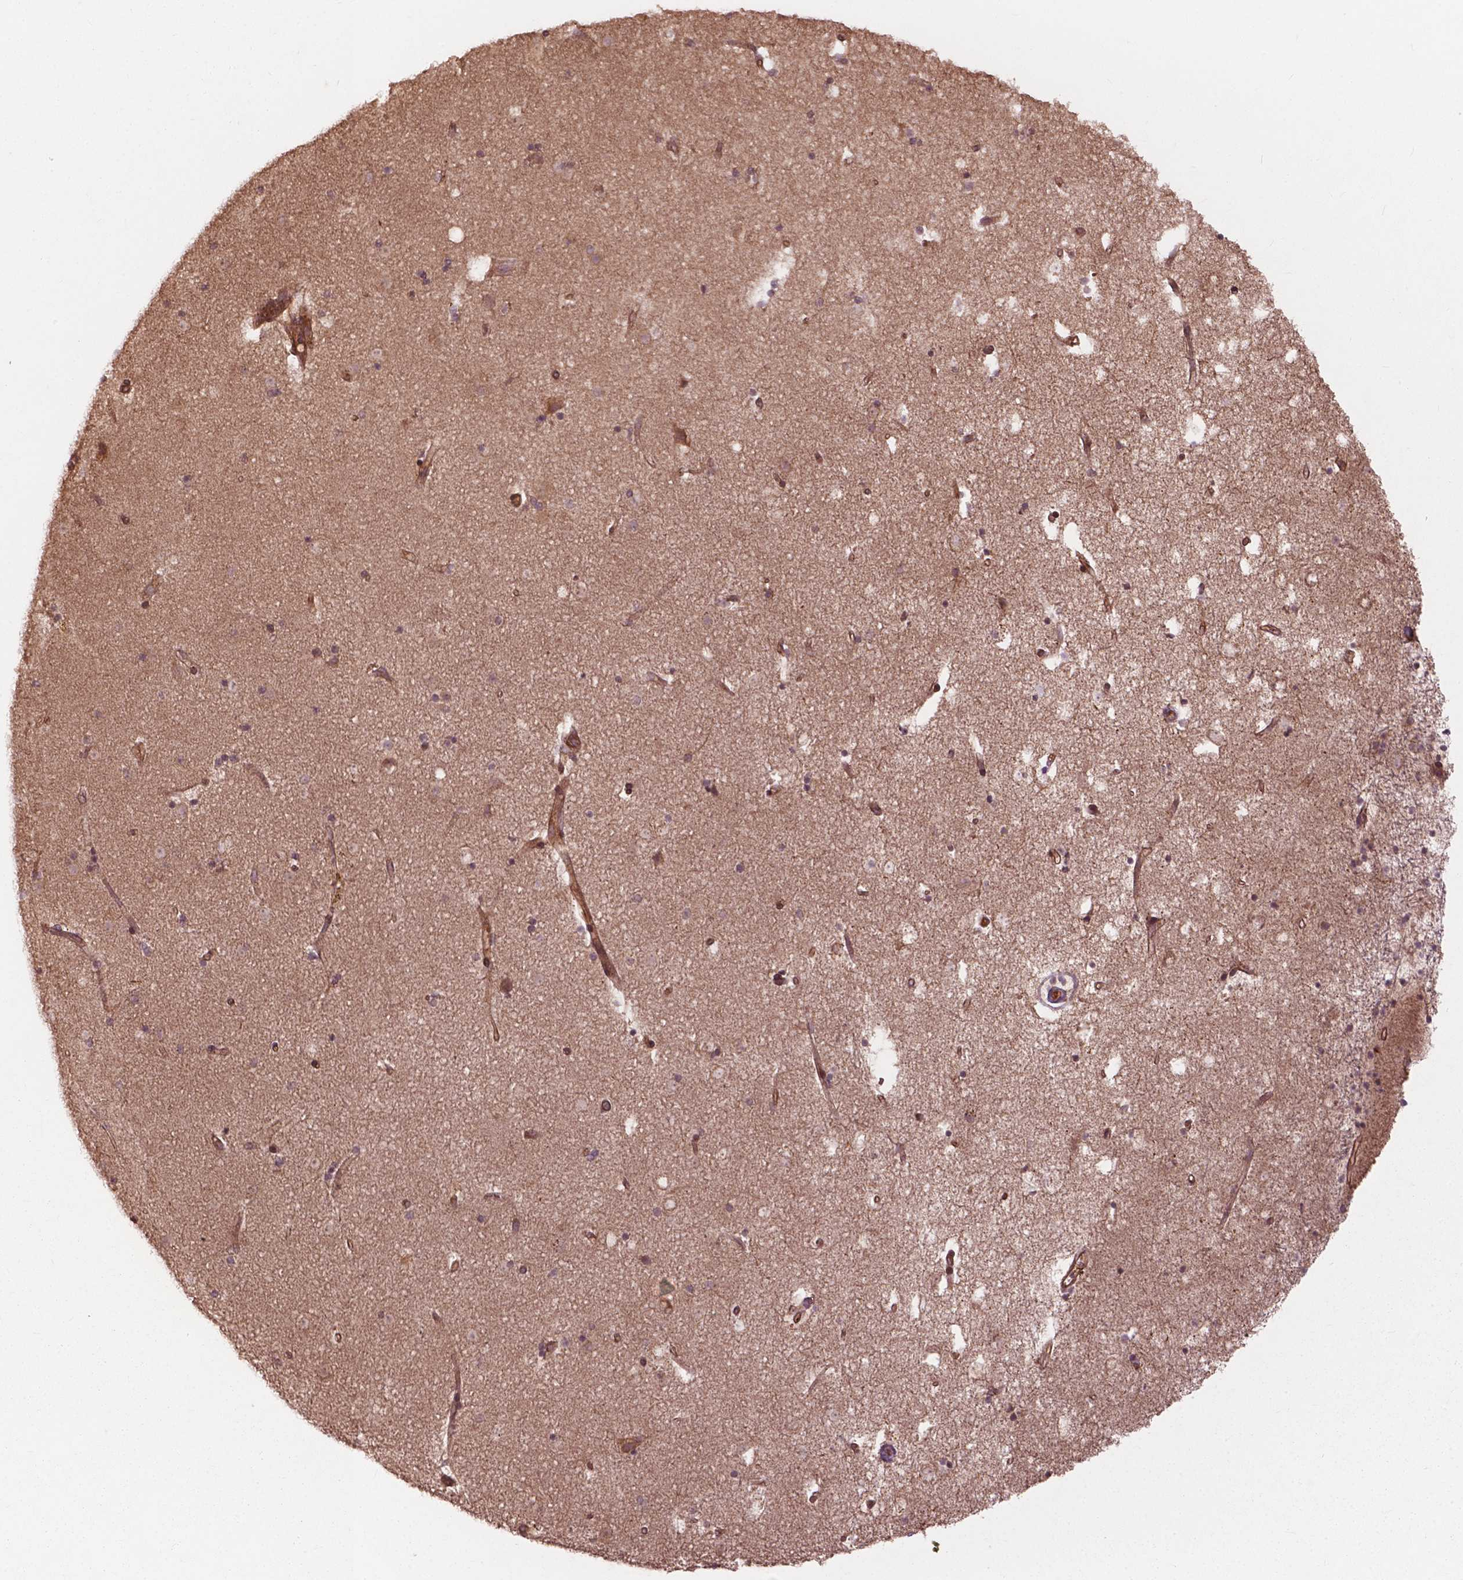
{"staining": {"intensity": "moderate", "quantity": "25%-75%", "location": "cytoplasmic/membranous"}, "tissue": "caudate", "cell_type": "Glial cells", "image_type": "normal", "snomed": [{"axis": "morphology", "description": "Normal tissue, NOS"}, {"axis": "topography", "description": "Lateral ventricle wall"}], "caption": "Moderate cytoplasmic/membranous staining for a protein is seen in approximately 25%-75% of glial cells of benign caudate using immunohistochemistry.", "gene": "CDC42BPA", "patient": {"sex": "female", "age": 71}}